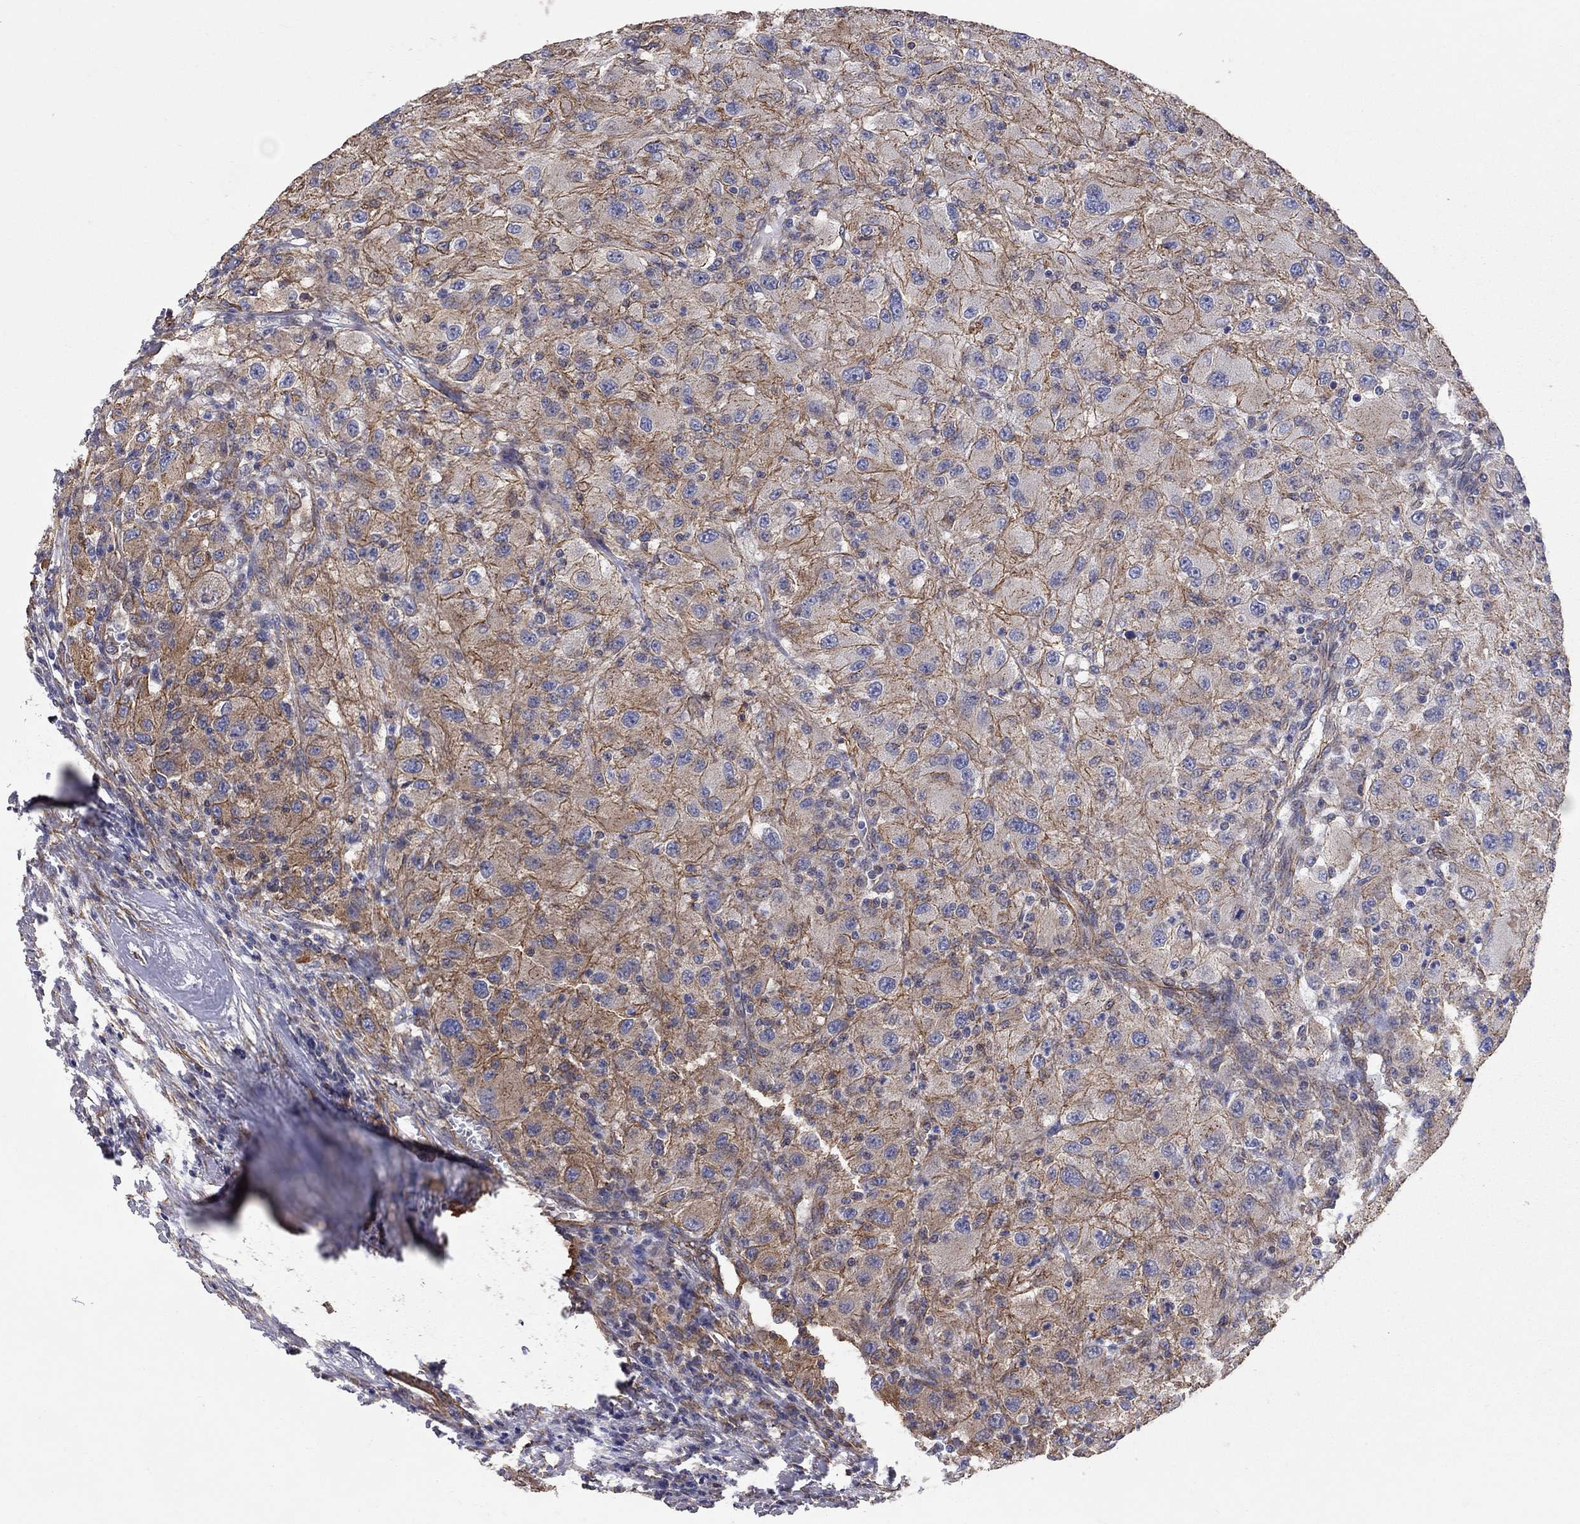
{"staining": {"intensity": "moderate", "quantity": "25%-75%", "location": "cytoplasmic/membranous"}, "tissue": "renal cancer", "cell_type": "Tumor cells", "image_type": "cancer", "snomed": [{"axis": "morphology", "description": "Adenocarcinoma, NOS"}, {"axis": "topography", "description": "Kidney"}], "caption": "Immunohistochemical staining of adenocarcinoma (renal) displays medium levels of moderate cytoplasmic/membranous protein expression in approximately 25%-75% of tumor cells. The staining was performed using DAB (3,3'-diaminobenzidine), with brown indicating positive protein expression. Nuclei are stained blue with hematoxylin.", "gene": "BICDL2", "patient": {"sex": "female", "age": 67}}